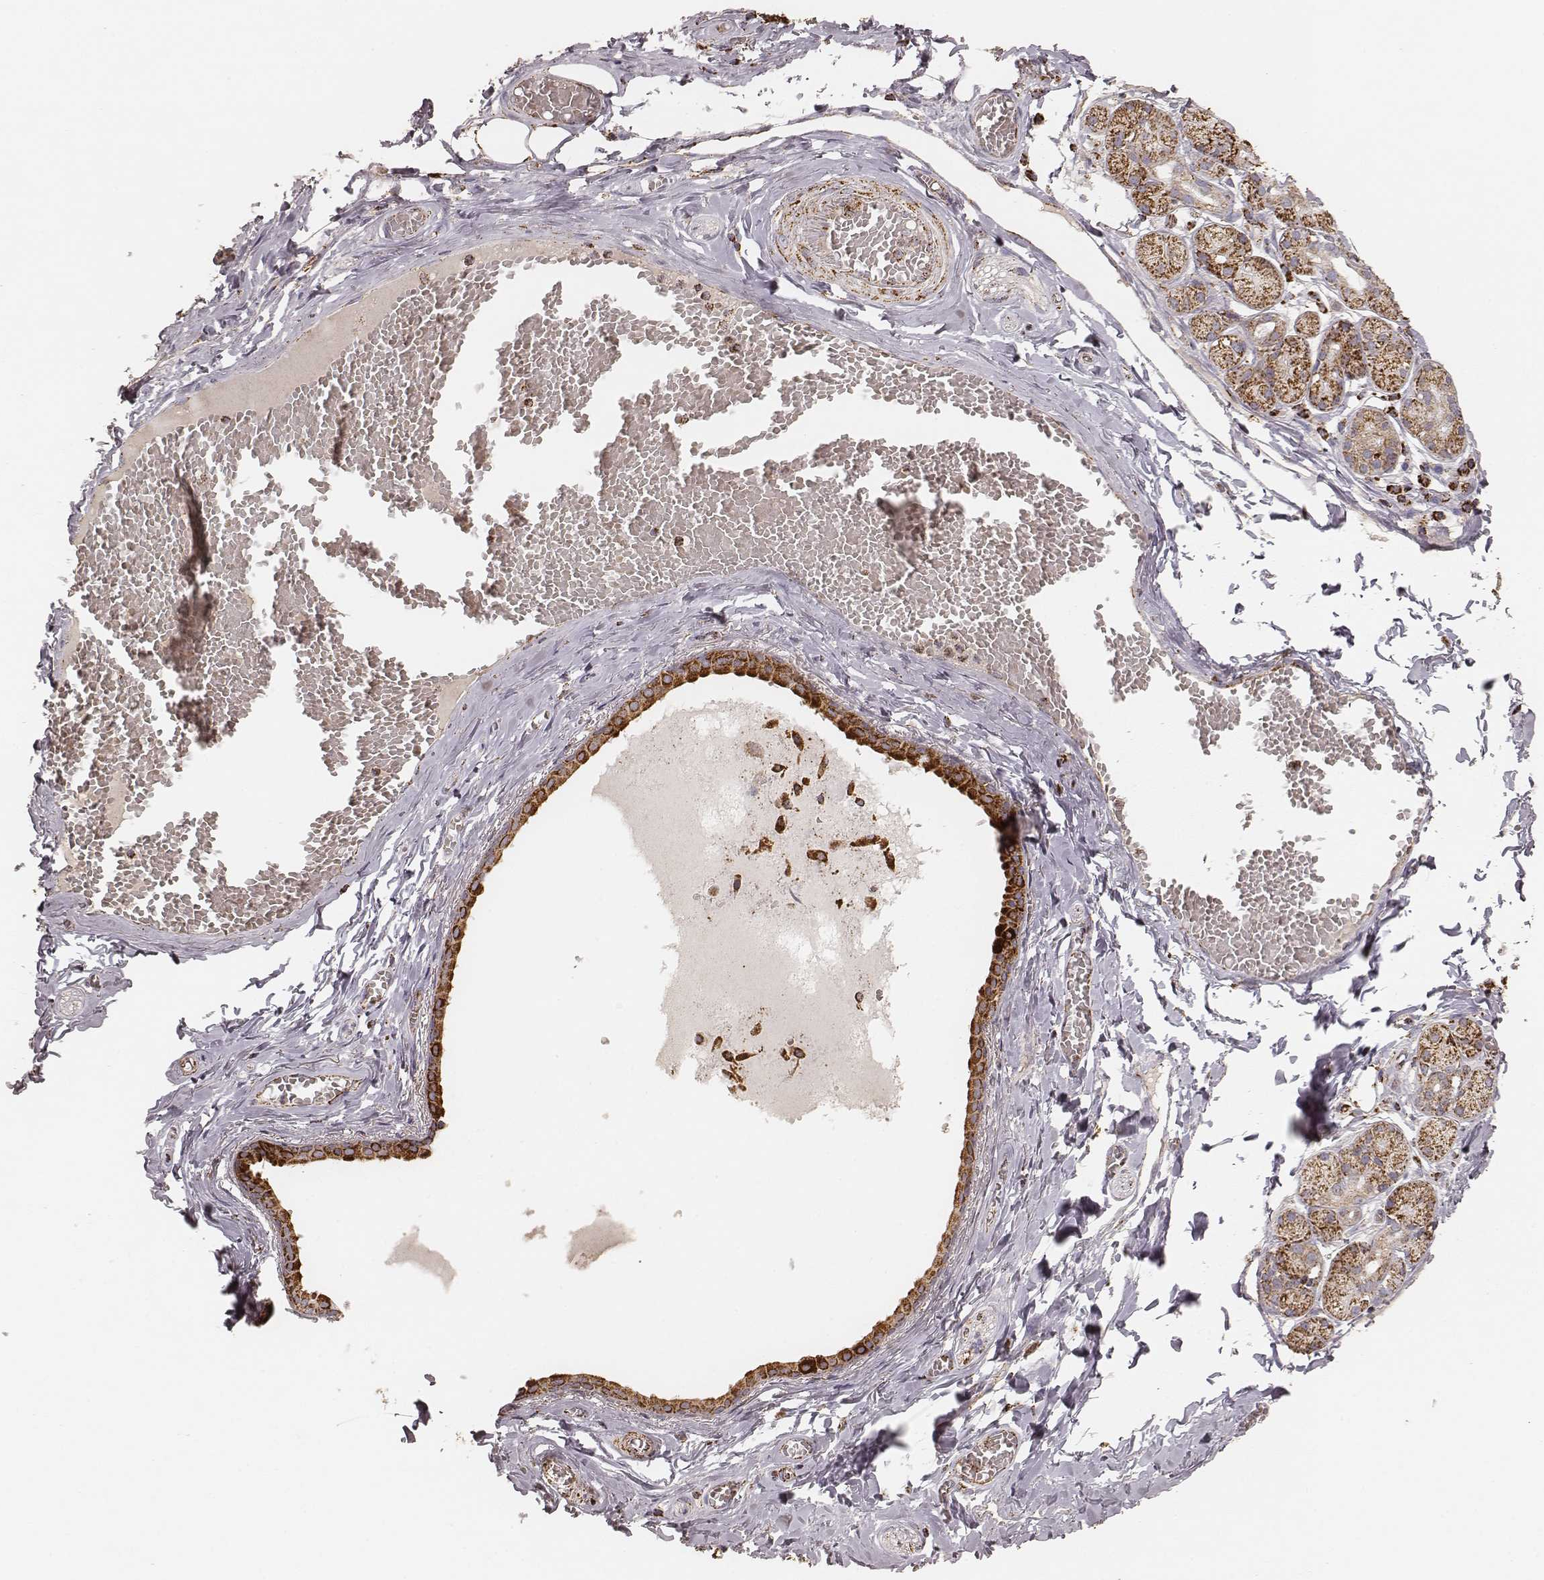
{"staining": {"intensity": "strong", "quantity": ">75%", "location": "cytoplasmic/membranous"}, "tissue": "salivary gland", "cell_type": "Glandular cells", "image_type": "normal", "snomed": [{"axis": "morphology", "description": "Normal tissue, NOS"}, {"axis": "topography", "description": "Salivary gland"}, {"axis": "topography", "description": "Peripheral nerve tissue"}], "caption": "Protein analysis of unremarkable salivary gland displays strong cytoplasmic/membranous staining in about >75% of glandular cells. Using DAB (3,3'-diaminobenzidine) (brown) and hematoxylin (blue) stains, captured at high magnification using brightfield microscopy.", "gene": "CS", "patient": {"sex": "male", "age": 71}}